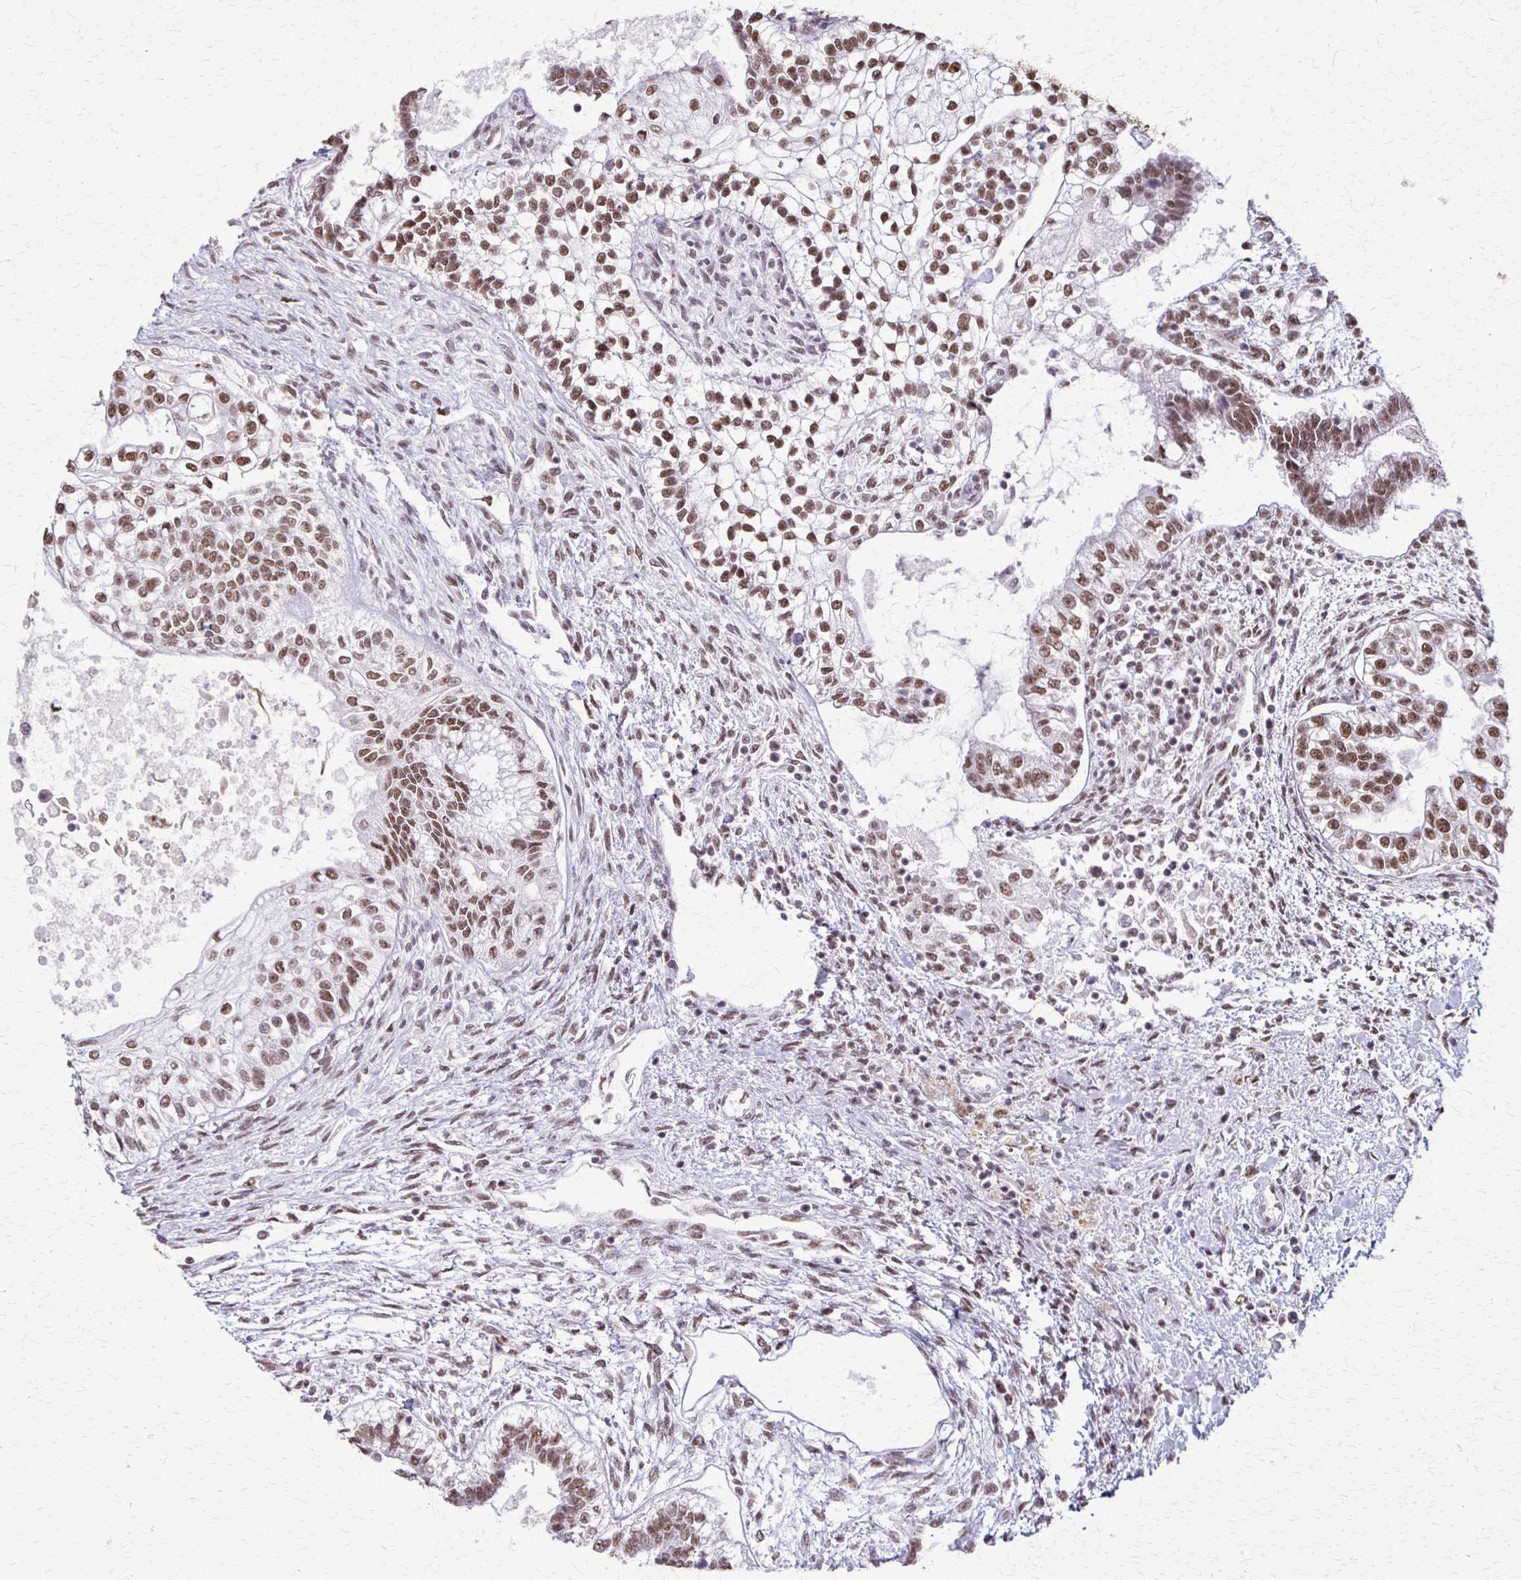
{"staining": {"intensity": "moderate", "quantity": ">75%", "location": "nuclear"}, "tissue": "testis cancer", "cell_type": "Tumor cells", "image_type": "cancer", "snomed": [{"axis": "morphology", "description": "Carcinoma, Embryonal, NOS"}, {"axis": "topography", "description": "Testis"}], "caption": "About >75% of tumor cells in testis cancer reveal moderate nuclear protein staining as visualized by brown immunohistochemical staining.", "gene": "XRCC6", "patient": {"sex": "male", "age": 37}}